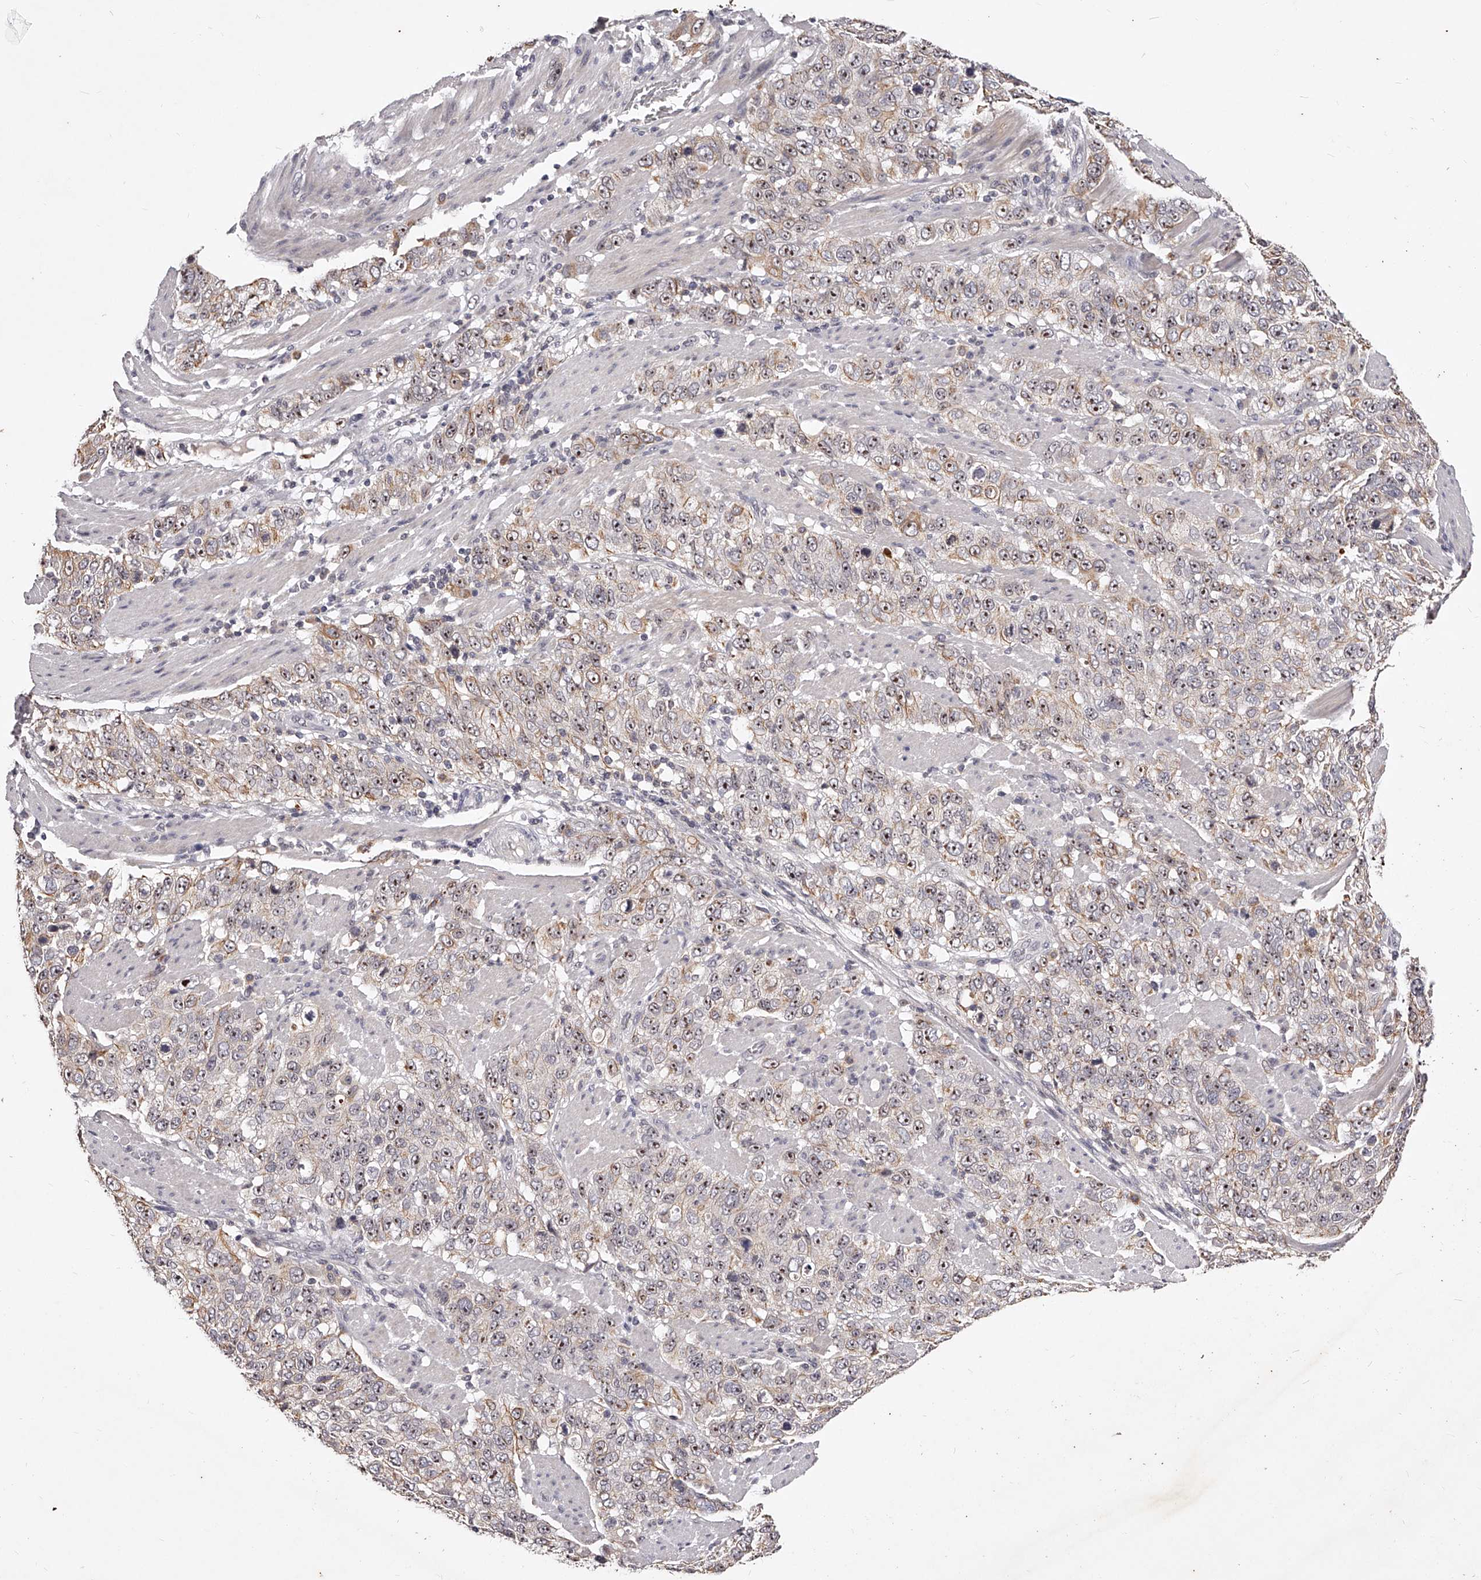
{"staining": {"intensity": "weak", "quantity": ">75%", "location": "cytoplasmic/membranous,nuclear"}, "tissue": "stomach cancer", "cell_type": "Tumor cells", "image_type": "cancer", "snomed": [{"axis": "morphology", "description": "Adenocarcinoma, NOS"}, {"axis": "topography", "description": "Stomach"}], "caption": "Approximately >75% of tumor cells in stomach adenocarcinoma reveal weak cytoplasmic/membranous and nuclear protein positivity as visualized by brown immunohistochemical staining.", "gene": "PHACTR1", "patient": {"sex": "male", "age": 48}}